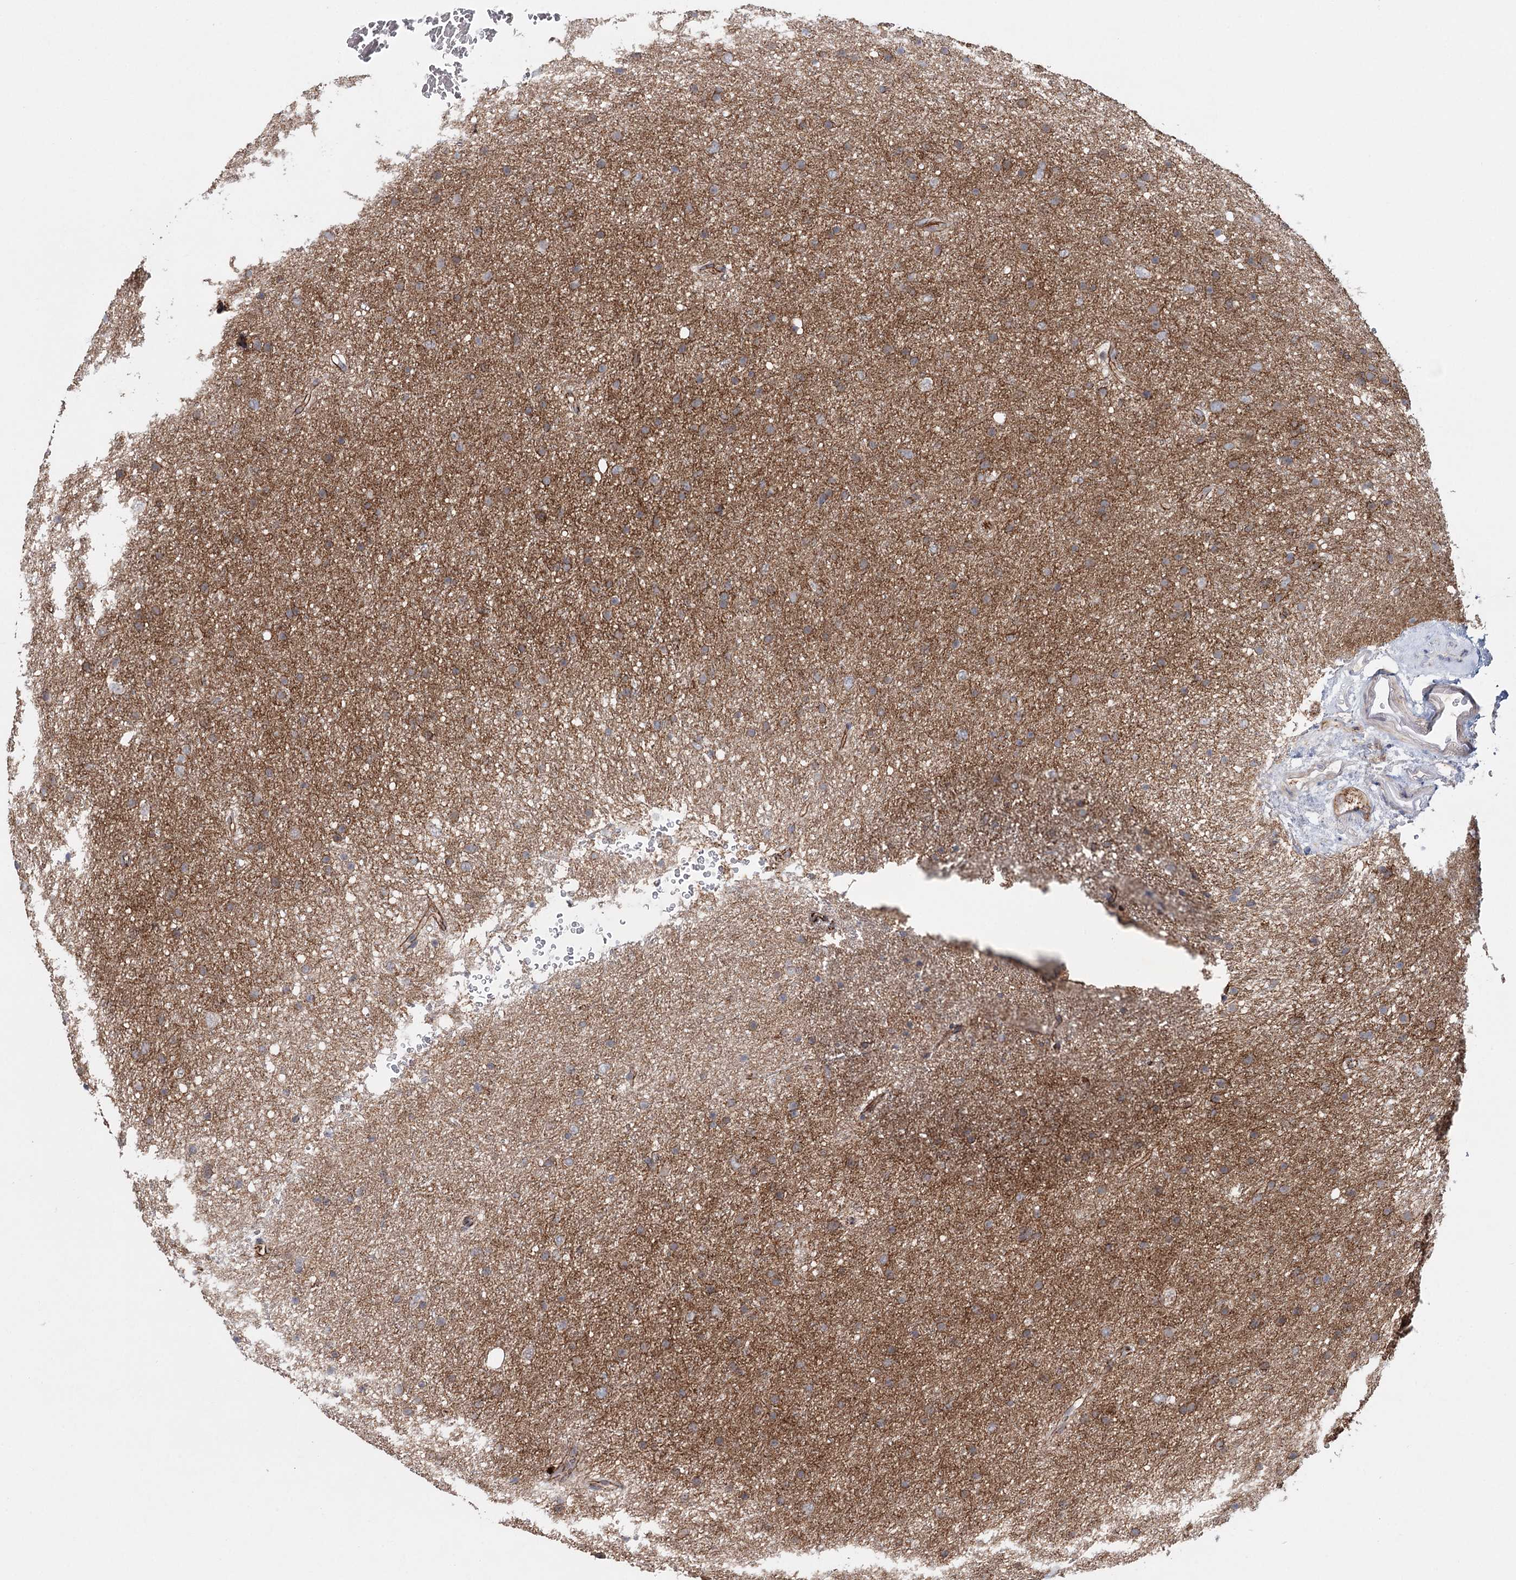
{"staining": {"intensity": "moderate", "quantity": ">75%", "location": "cytoplasmic/membranous"}, "tissue": "glioma", "cell_type": "Tumor cells", "image_type": "cancer", "snomed": [{"axis": "morphology", "description": "Glioma, malignant, Low grade"}, {"axis": "topography", "description": "Cerebral cortex"}], "caption": "Immunohistochemistry (IHC) micrograph of glioma stained for a protein (brown), which displays medium levels of moderate cytoplasmic/membranous staining in about >75% of tumor cells.", "gene": "PKP4", "patient": {"sex": "female", "age": 39}}